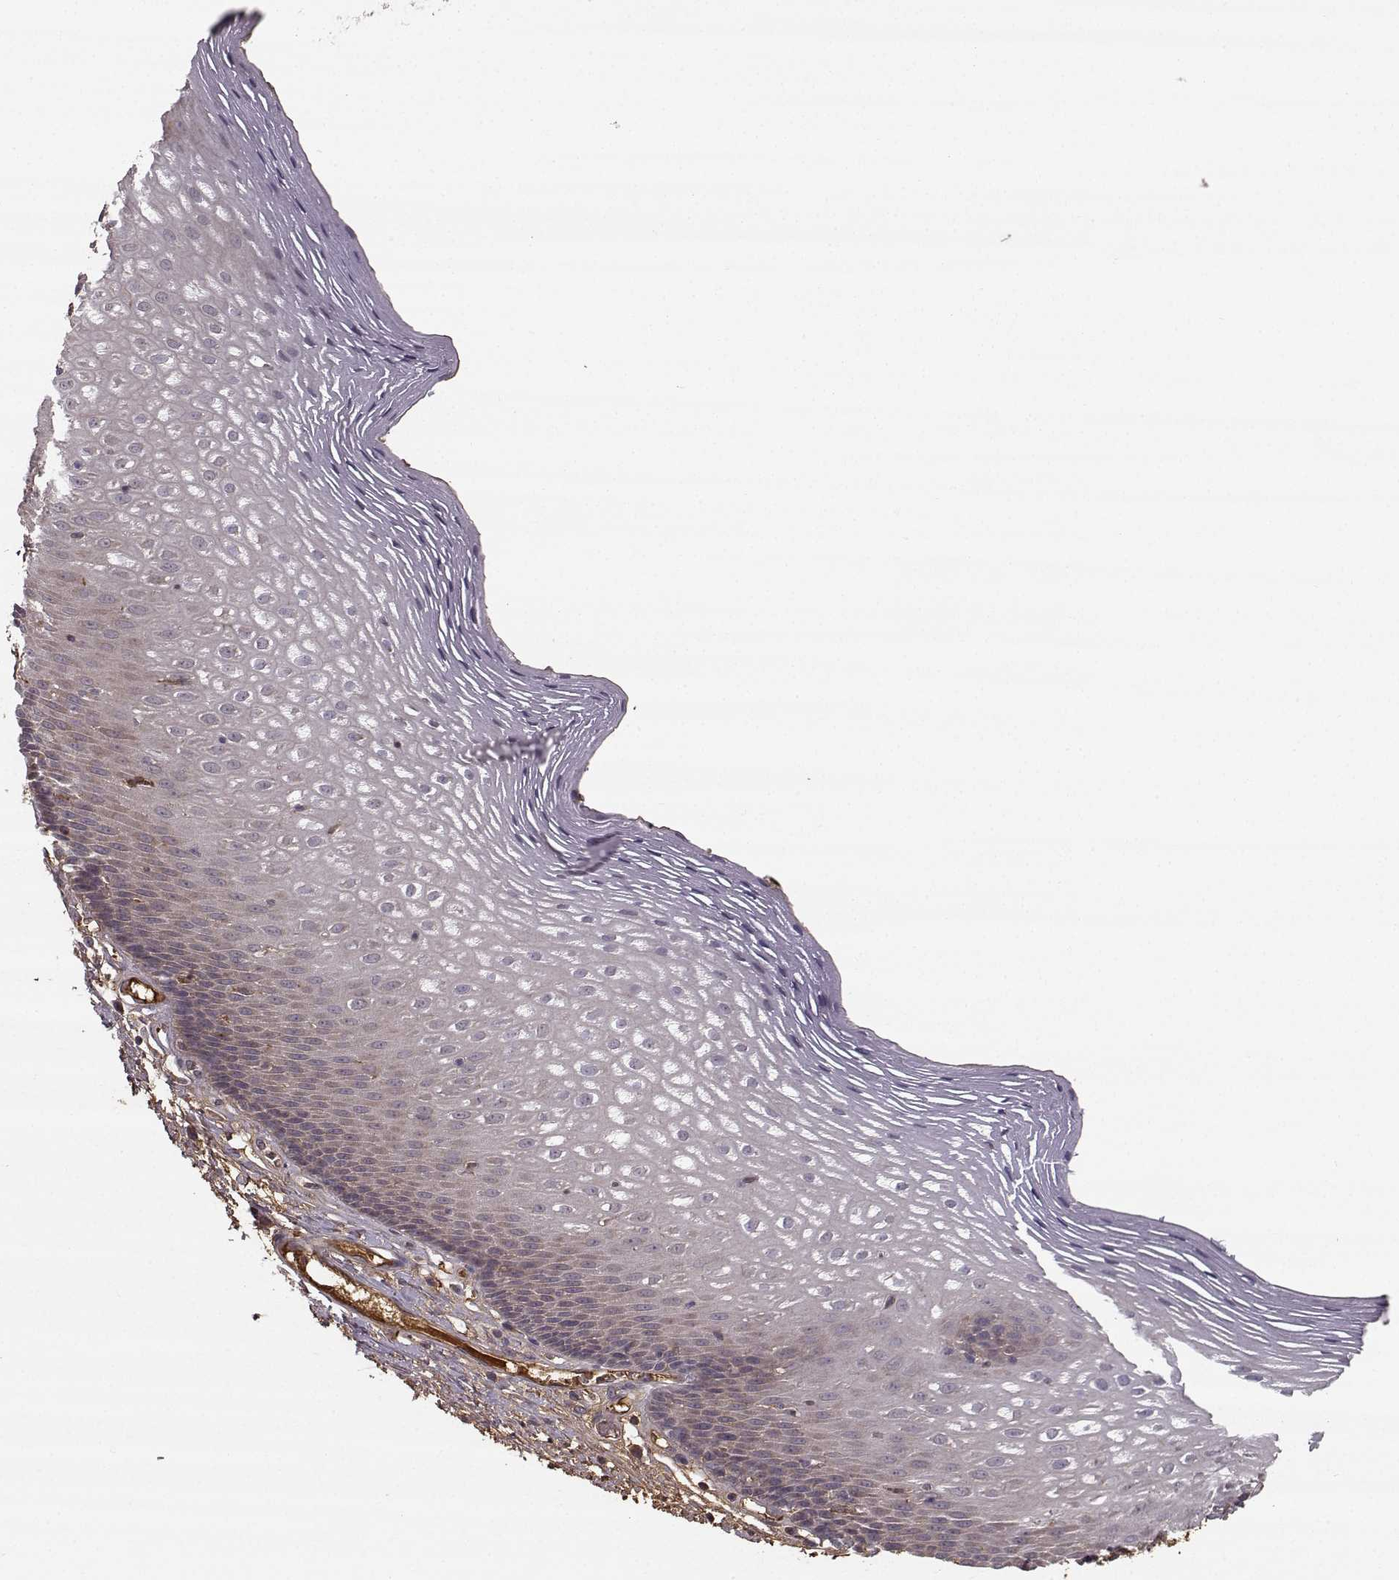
{"staining": {"intensity": "weak", "quantity": "<25%", "location": "cytoplasmic/membranous"}, "tissue": "esophagus", "cell_type": "Squamous epithelial cells", "image_type": "normal", "snomed": [{"axis": "morphology", "description": "Normal tissue, NOS"}, {"axis": "topography", "description": "Esophagus"}], "caption": "This is an immunohistochemistry image of normal esophagus. There is no expression in squamous epithelial cells.", "gene": "WNT6", "patient": {"sex": "male", "age": 76}}